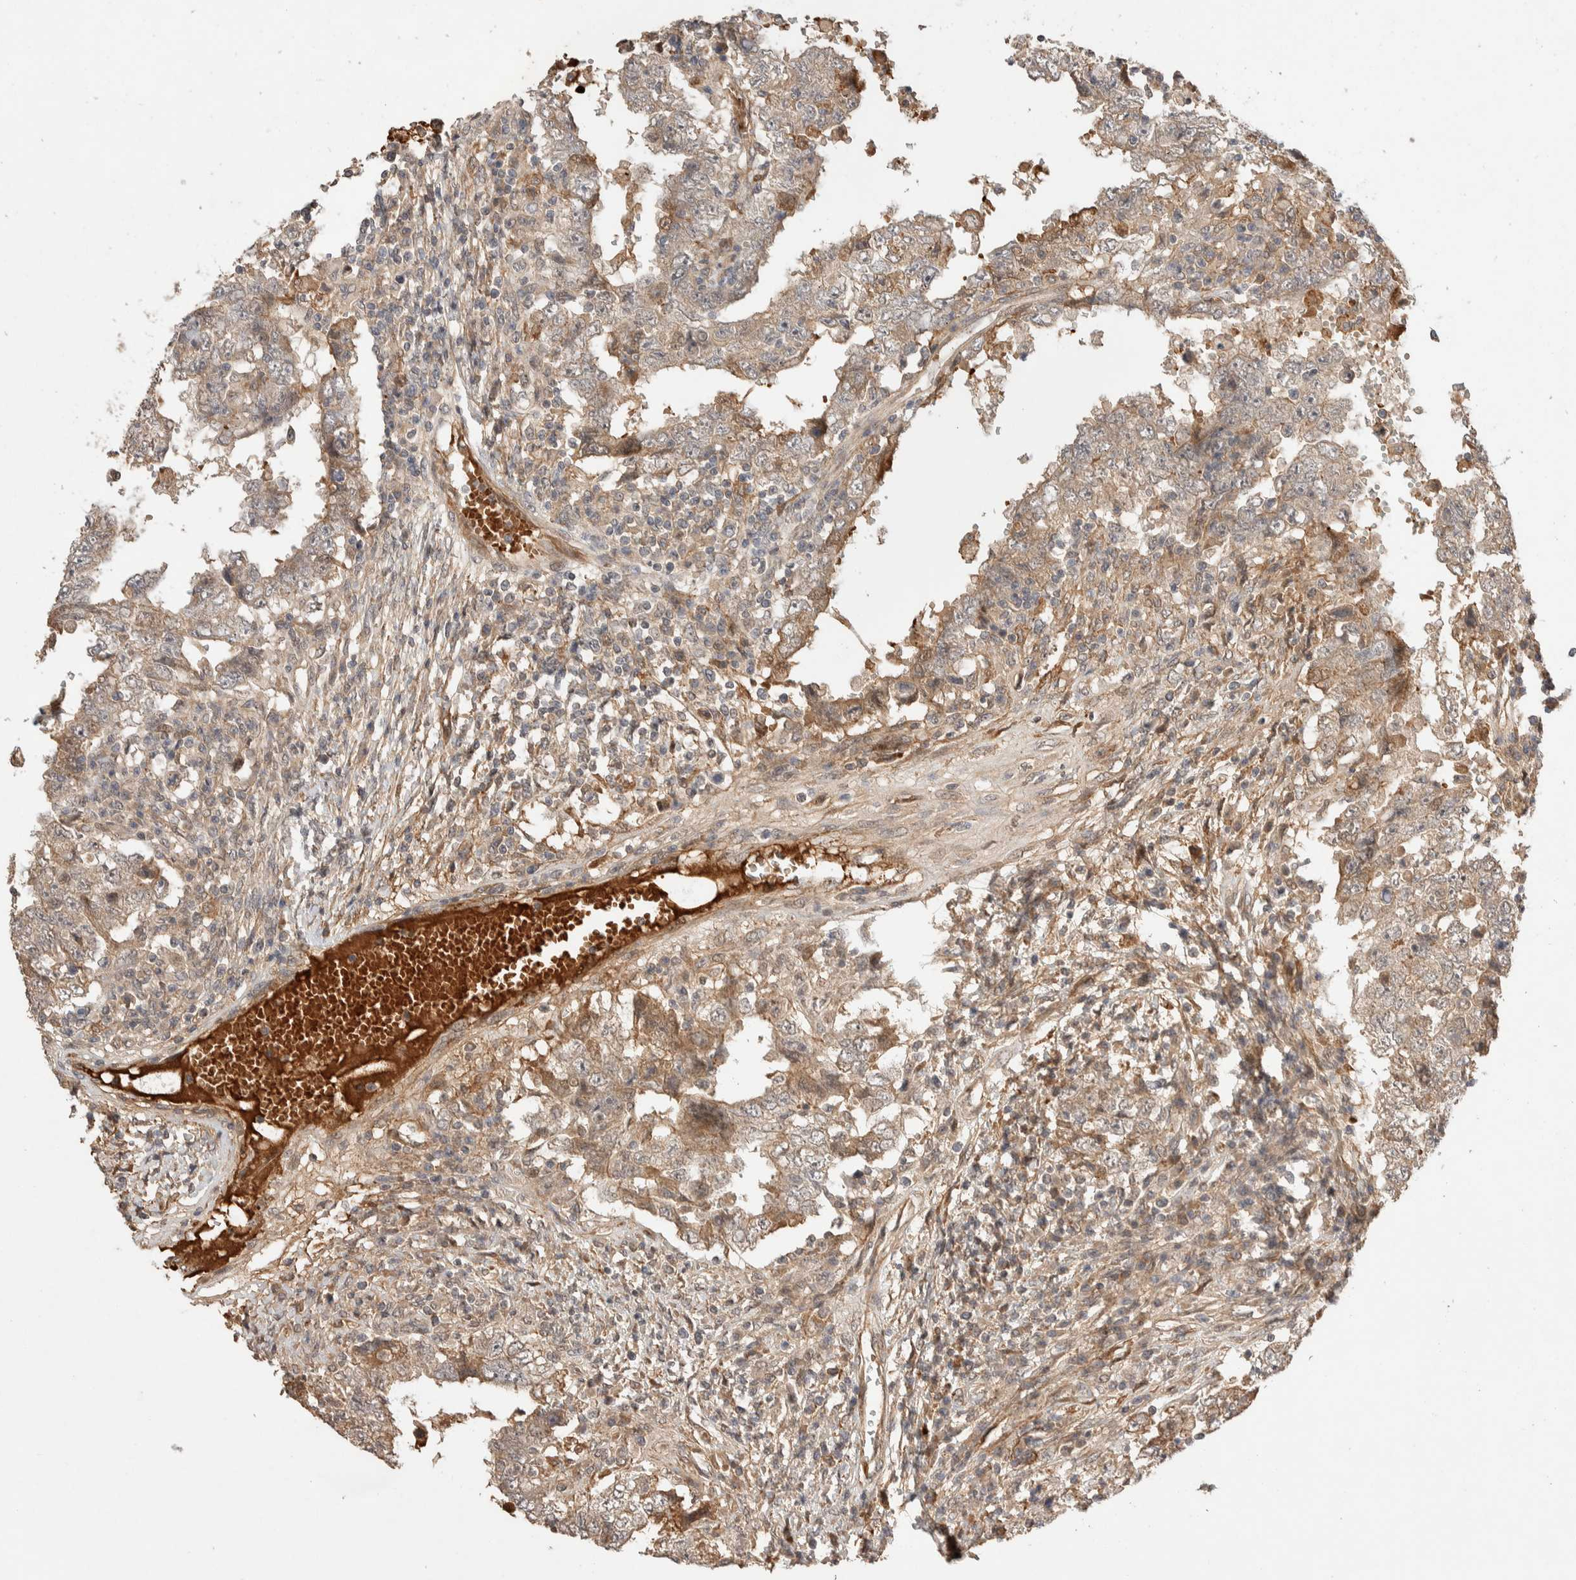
{"staining": {"intensity": "weak", "quantity": ">75%", "location": "cytoplasmic/membranous"}, "tissue": "testis cancer", "cell_type": "Tumor cells", "image_type": "cancer", "snomed": [{"axis": "morphology", "description": "Carcinoma, Embryonal, NOS"}, {"axis": "topography", "description": "Testis"}], "caption": "A brown stain shows weak cytoplasmic/membranous staining of a protein in human embryonal carcinoma (testis) tumor cells.", "gene": "CASK", "patient": {"sex": "male", "age": 26}}